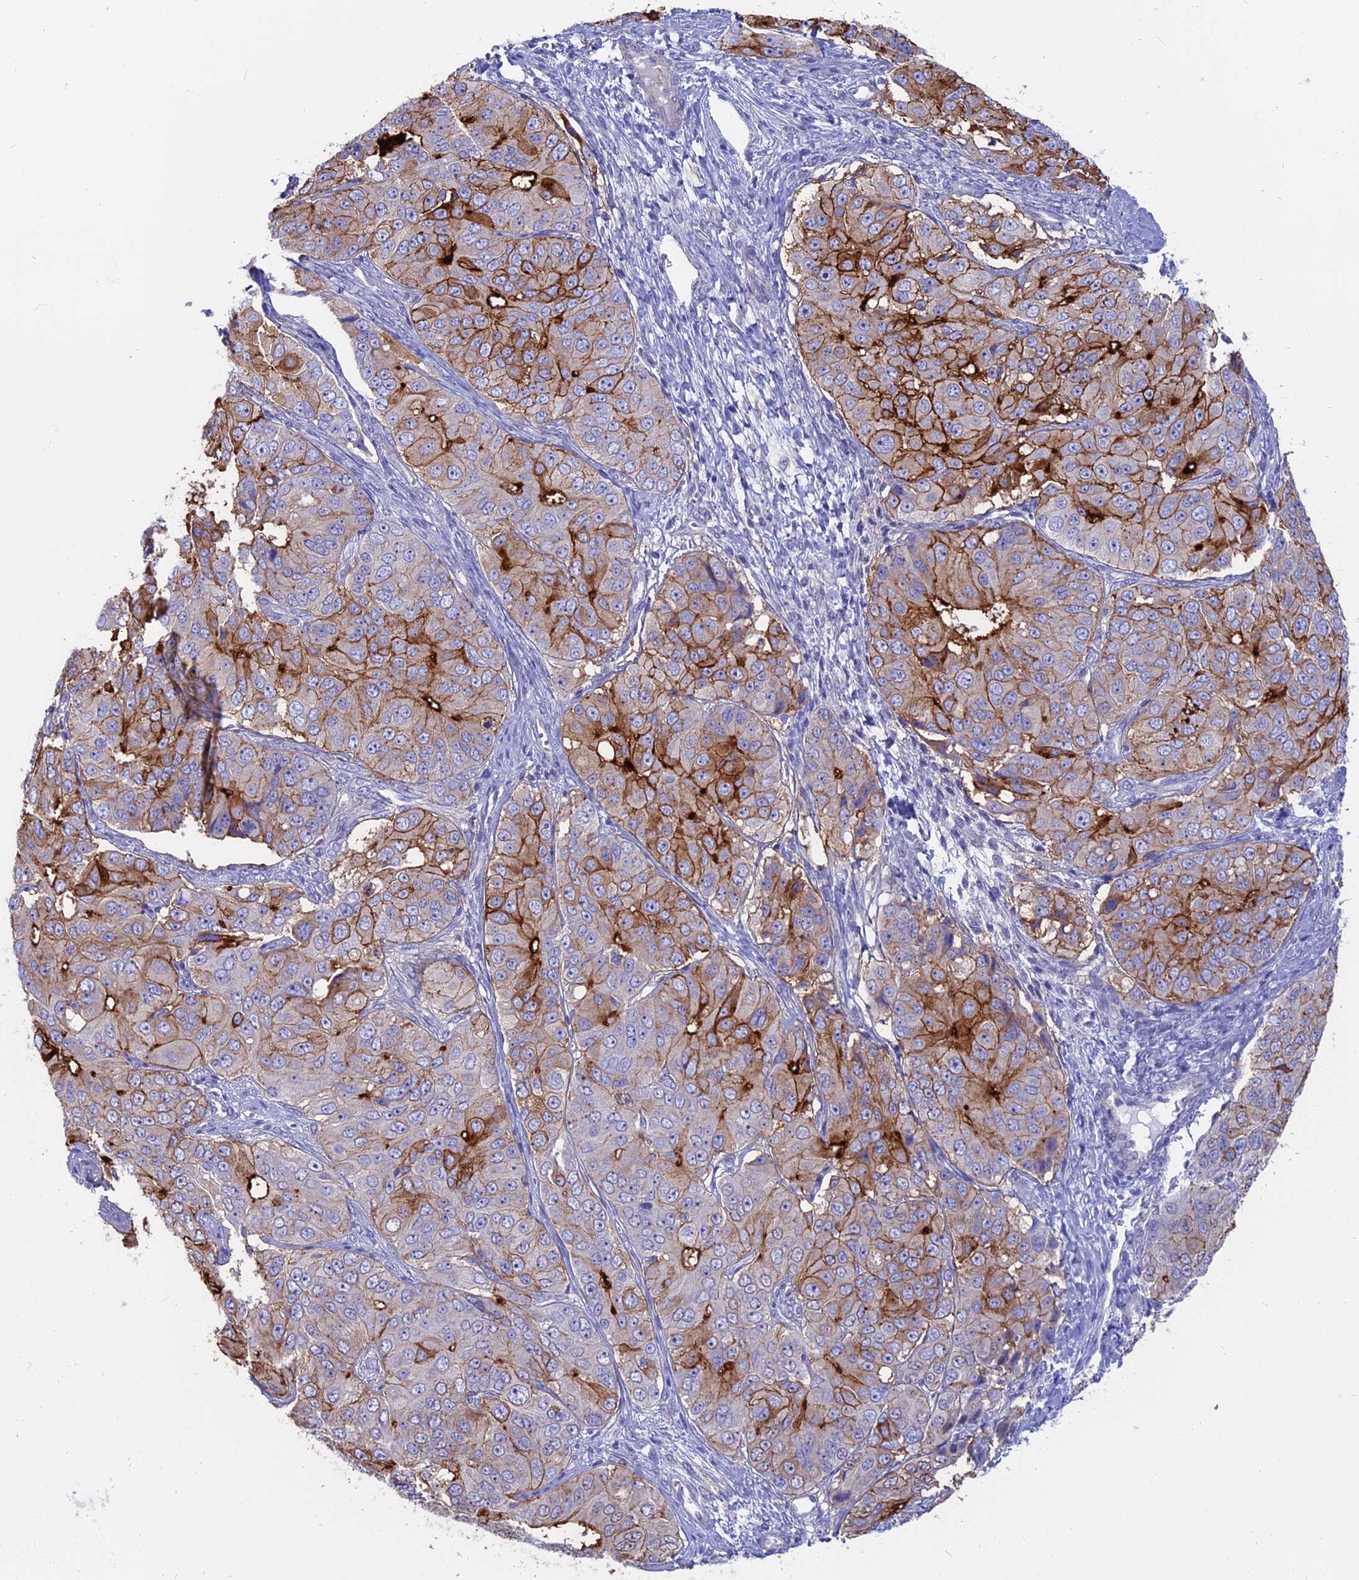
{"staining": {"intensity": "strong", "quantity": "25%-75%", "location": "cytoplasmic/membranous"}, "tissue": "ovarian cancer", "cell_type": "Tumor cells", "image_type": "cancer", "snomed": [{"axis": "morphology", "description": "Carcinoma, endometroid"}, {"axis": "topography", "description": "Ovary"}], "caption": "The immunohistochemical stain highlights strong cytoplasmic/membranous staining in tumor cells of ovarian cancer tissue.", "gene": "OR2AE1", "patient": {"sex": "female", "age": 51}}